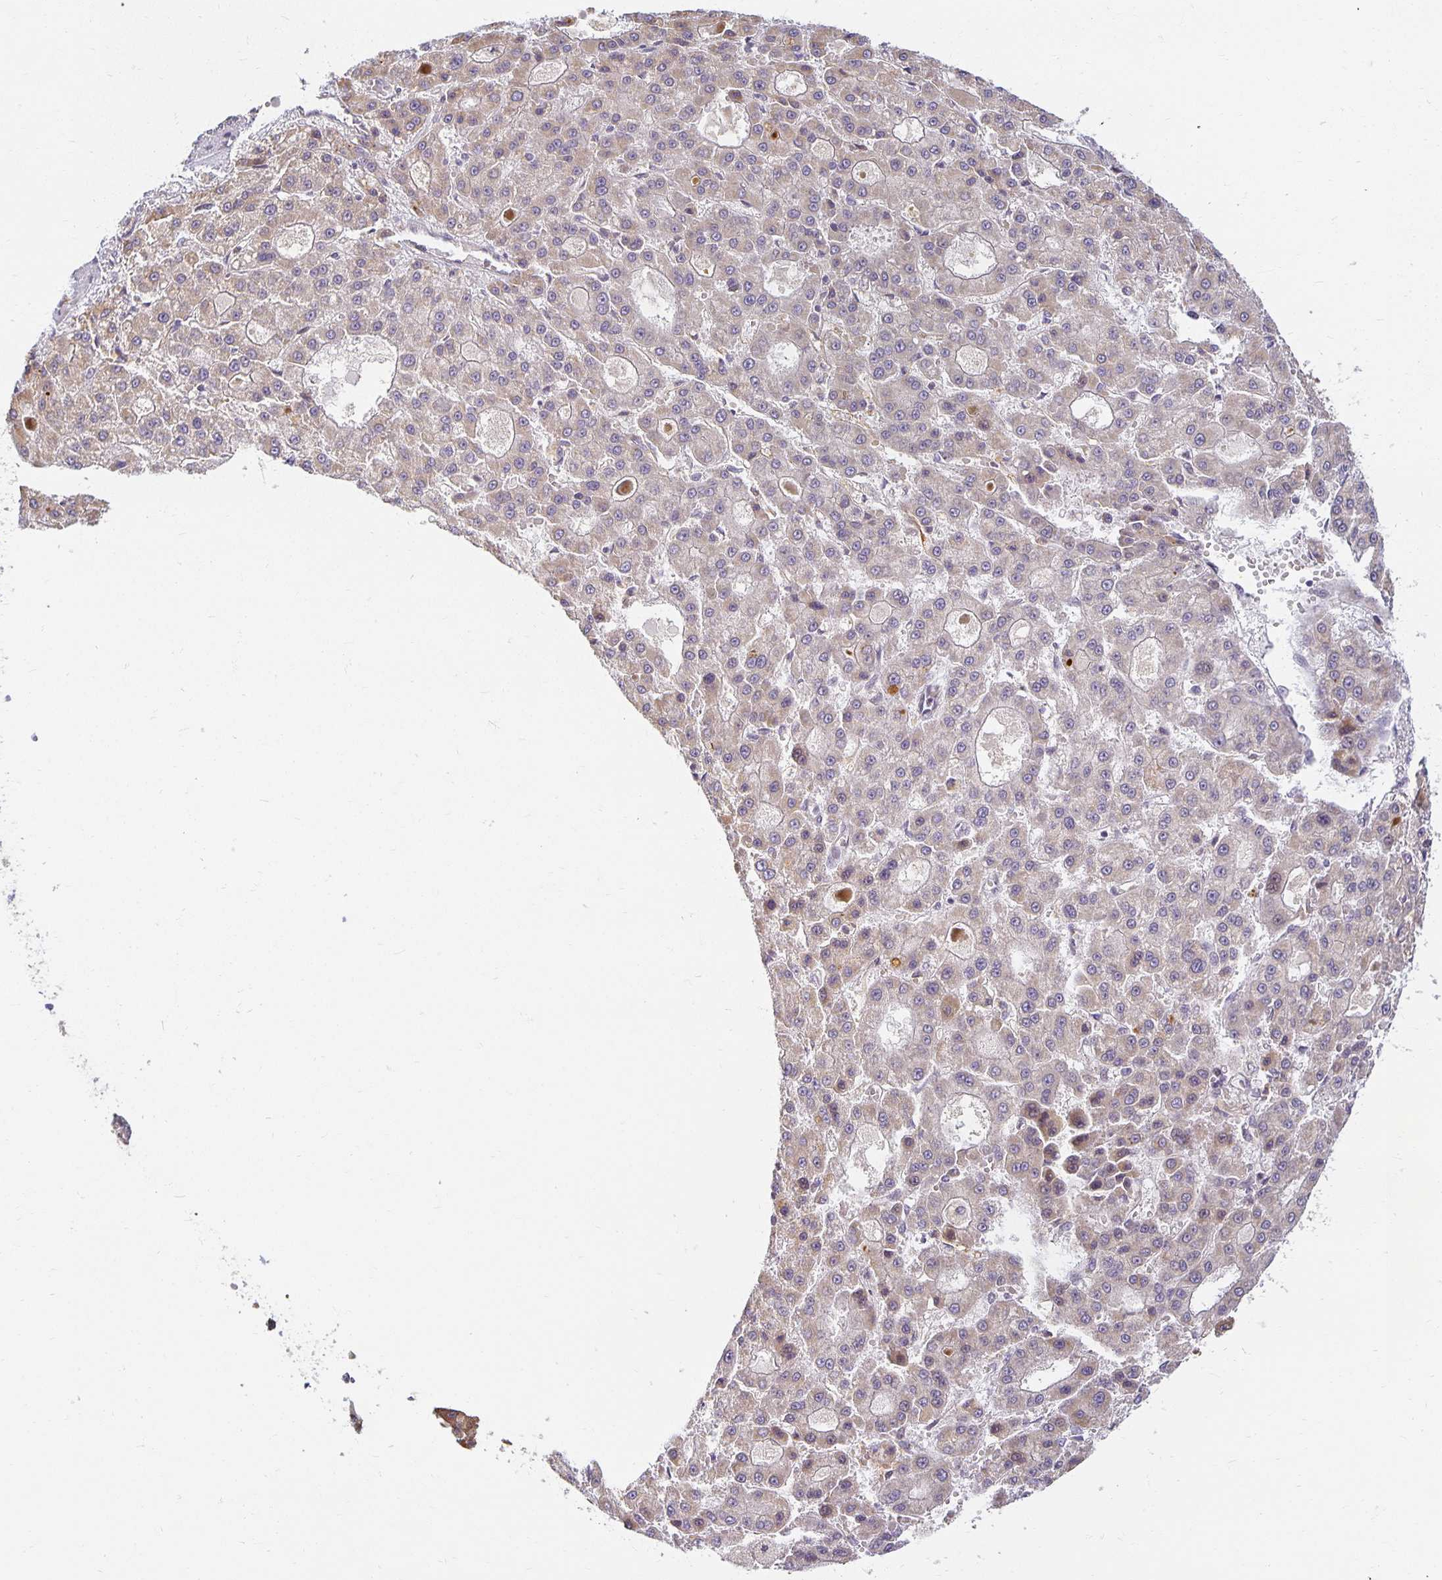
{"staining": {"intensity": "weak", "quantity": "<25%", "location": "cytoplasmic/membranous"}, "tissue": "liver cancer", "cell_type": "Tumor cells", "image_type": "cancer", "snomed": [{"axis": "morphology", "description": "Carcinoma, Hepatocellular, NOS"}, {"axis": "topography", "description": "Liver"}], "caption": "The IHC image has no significant expression in tumor cells of hepatocellular carcinoma (liver) tissue. The staining was performed using DAB (3,3'-diaminobenzidine) to visualize the protein expression in brown, while the nuclei were stained in blue with hematoxylin (Magnification: 20x).", "gene": "EHF", "patient": {"sex": "male", "age": 70}}